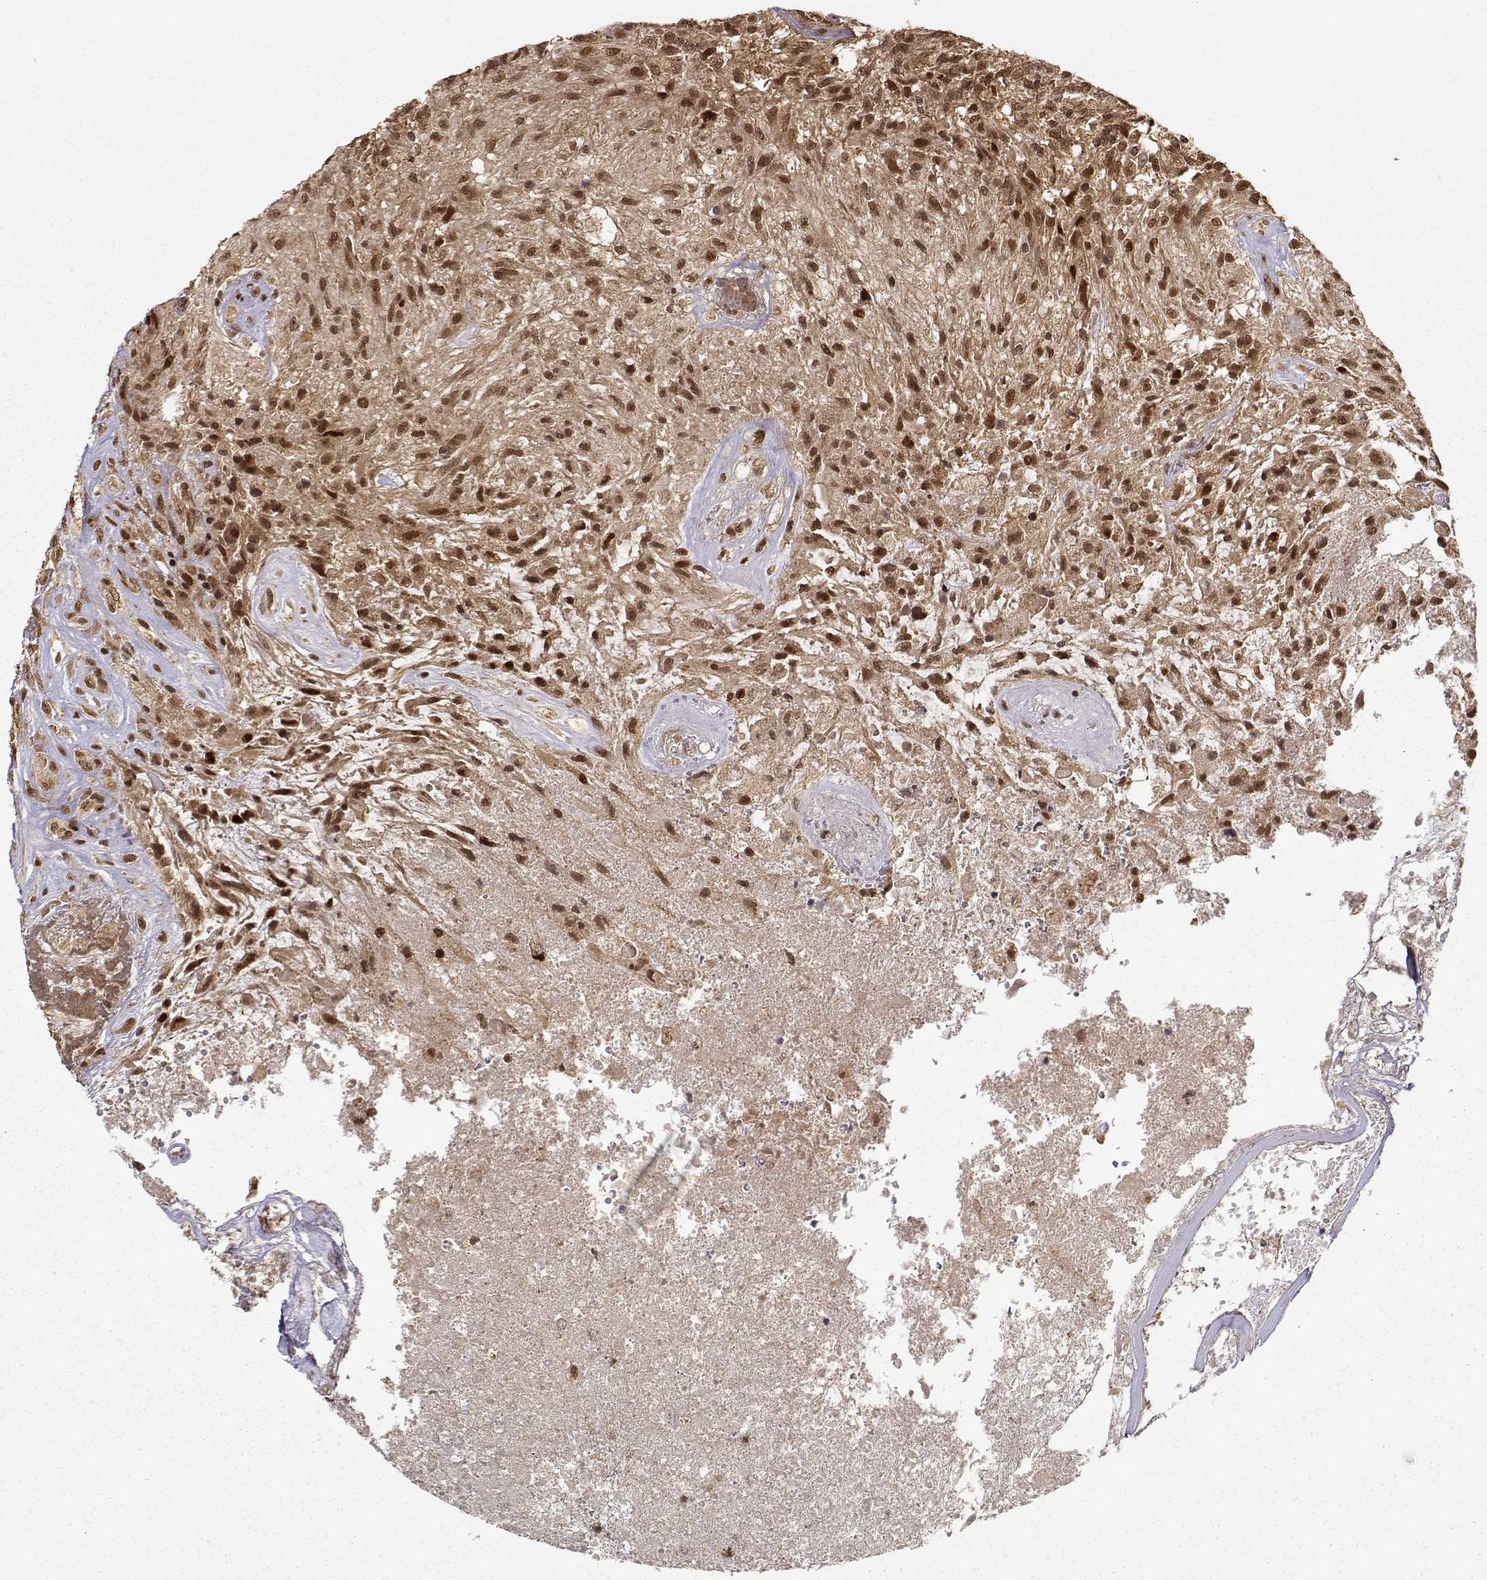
{"staining": {"intensity": "strong", "quantity": ">75%", "location": "cytoplasmic/membranous,nuclear"}, "tissue": "glioma", "cell_type": "Tumor cells", "image_type": "cancer", "snomed": [{"axis": "morphology", "description": "Glioma, malignant, High grade"}, {"axis": "topography", "description": "Brain"}], "caption": "IHC histopathology image of neoplastic tissue: glioma stained using immunohistochemistry displays high levels of strong protein expression localized specifically in the cytoplasmic/membranous and nuclear of tumor cells, appearing as a cytoplasmic/membranous and nuclear brown color.", "gene": "MAEA", "patient": {"sex": "male", "age": 56}}